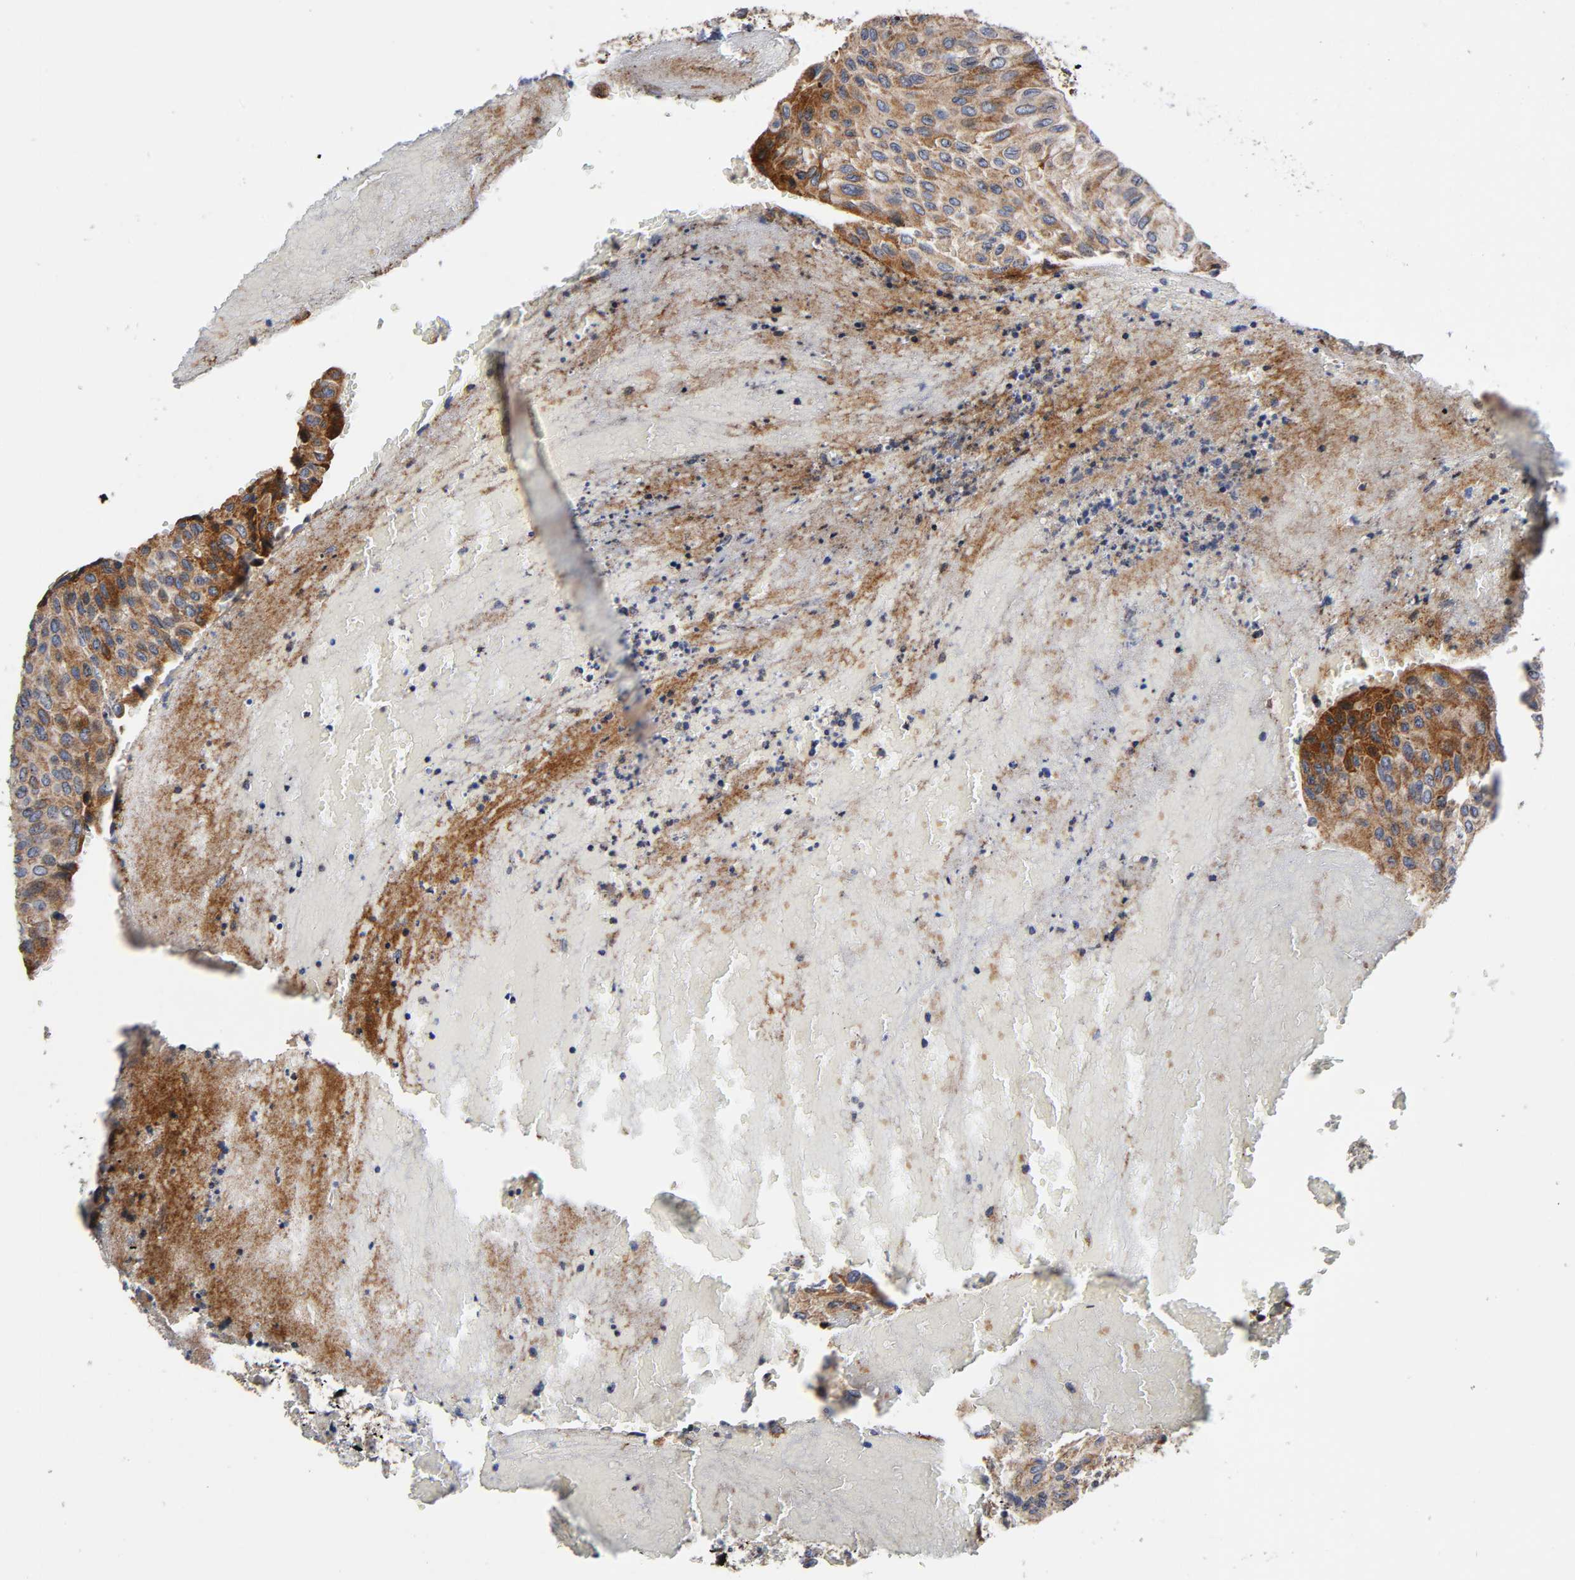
{"staining": {"intensity": "moderate", "quantity": "25%-75%", "location": "cytoplasmic/membranous"}, "tissue": "urothelial cancer", "cell_type": "Tumor cells", "image_type": "cancer", "snomed": [{"axis": "morphology", "description": "Urothelial carcinoma, High grade"}, {"axis": "topography", "description": "Urinary bladder"}], "caption": "Immunohistochemistry (IHC) micrograph of neoplastic tissue: urothelial cancer stained using IHC reveals medium levels of moderate protein expression localized specifically in the cytoplasmic/membranous of tumor cells, appearing as a cytoplasmic/membranous brown color.", "gene": "MAP3K1", "patient": {"sex": "male", "age": 66}}